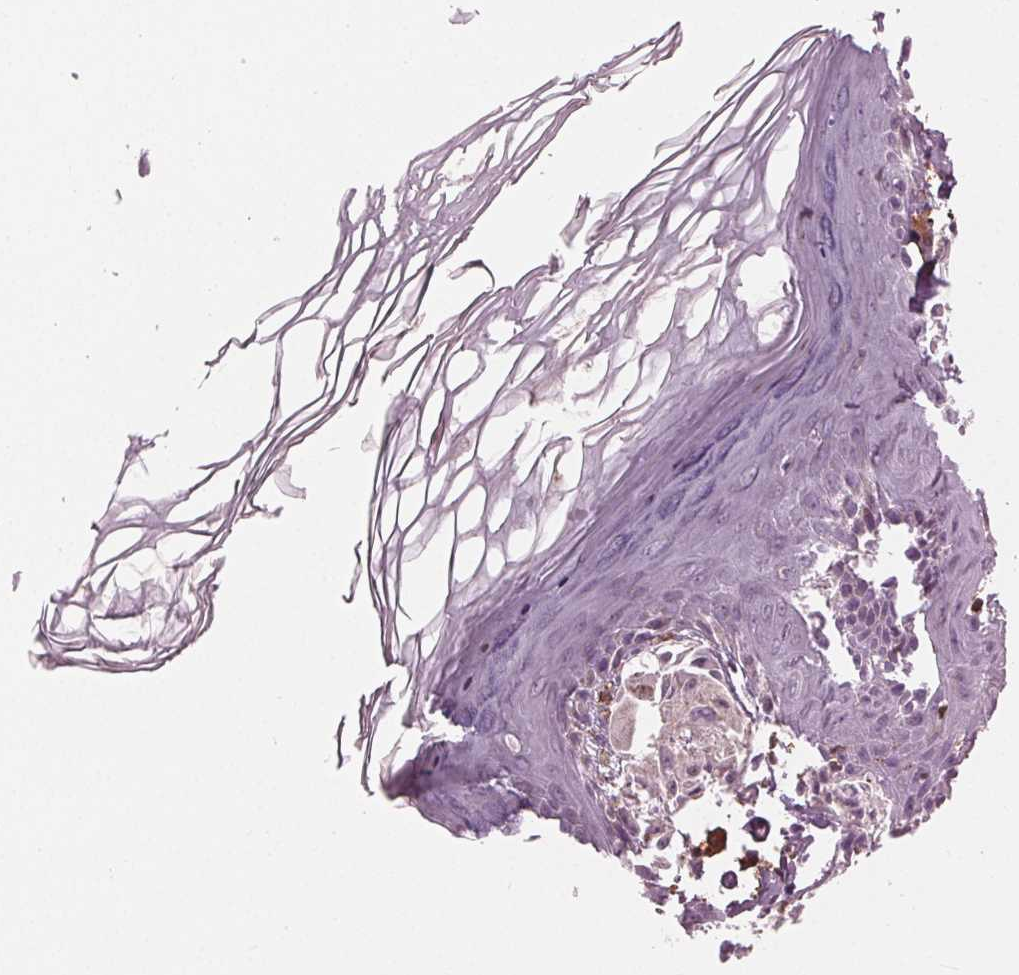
{"staining": {"intensity": "negative", "quantity": "none", "location": "none"}, "tissue": "melanoma", "cell_type": "Tumor cells", "image_type": "cancer", "snomed": [{"axis": "morphology", "description": "Malignant melanoma, NOS"}, {"axis": "topography", "description": "Skin"}], "caption": "Tumor cells are negative for brown protein staining in malignant melanoma.", "gene": "BTLA", "patient": {"sex": "female", "age": 38}}